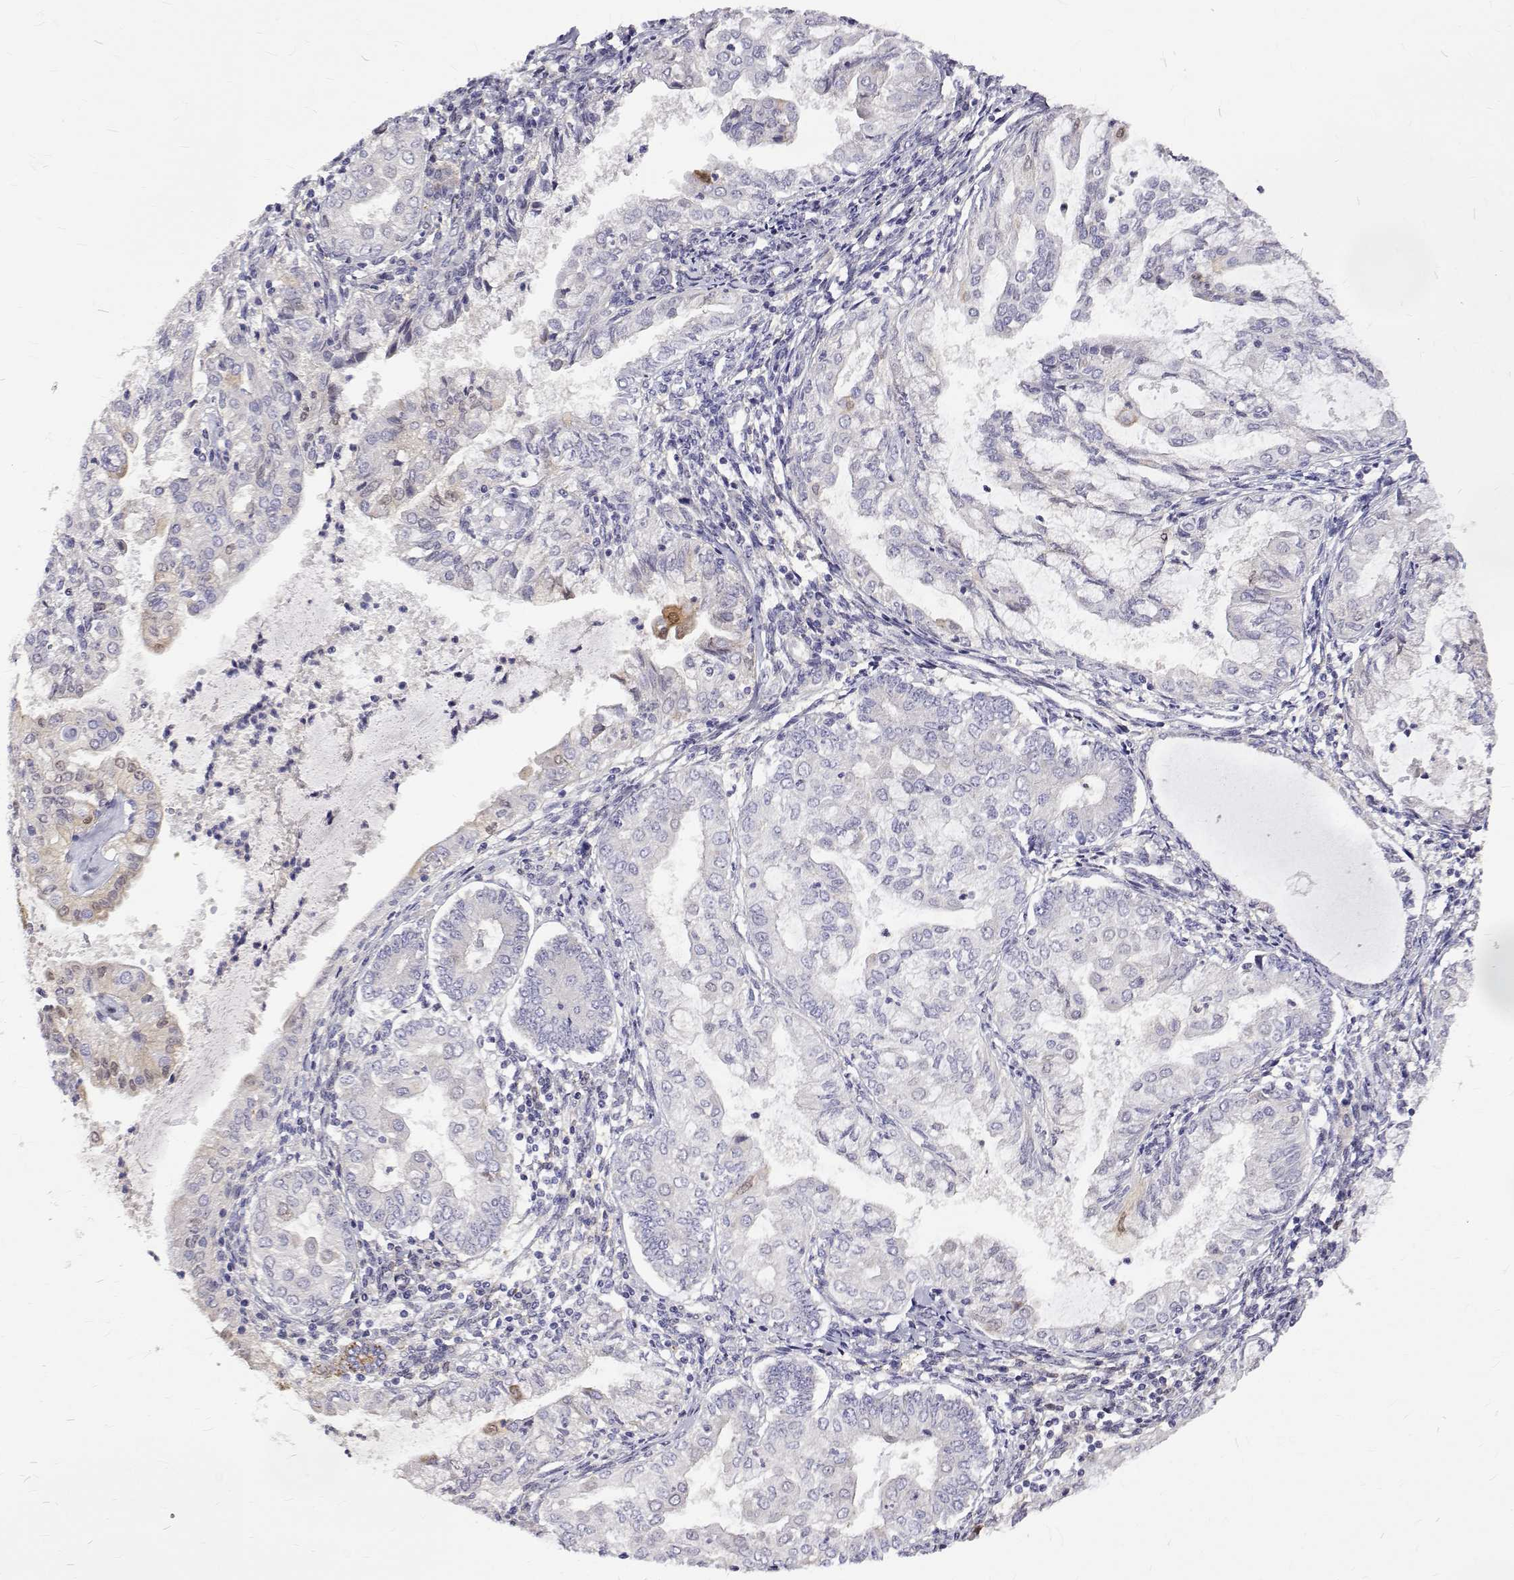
{"staining": {"intensity": "negative", "quantity": "none", "location": "none"}, "tissue": "endometrial cancer", "cell_type": "Tumor cells", "image_type": "cancer", "snomed": [{"axis": "morphology", "description": "Adenocarcinoma, NOS"}, {"axis": "topography", "description": "Endometrium"}], "caption": "Endometrial adenocarcinoma stained for a protein using IHC displays no expression tumor cells.", "gene": "PADI1", "patient": {"sex": "female", "age": 68}}